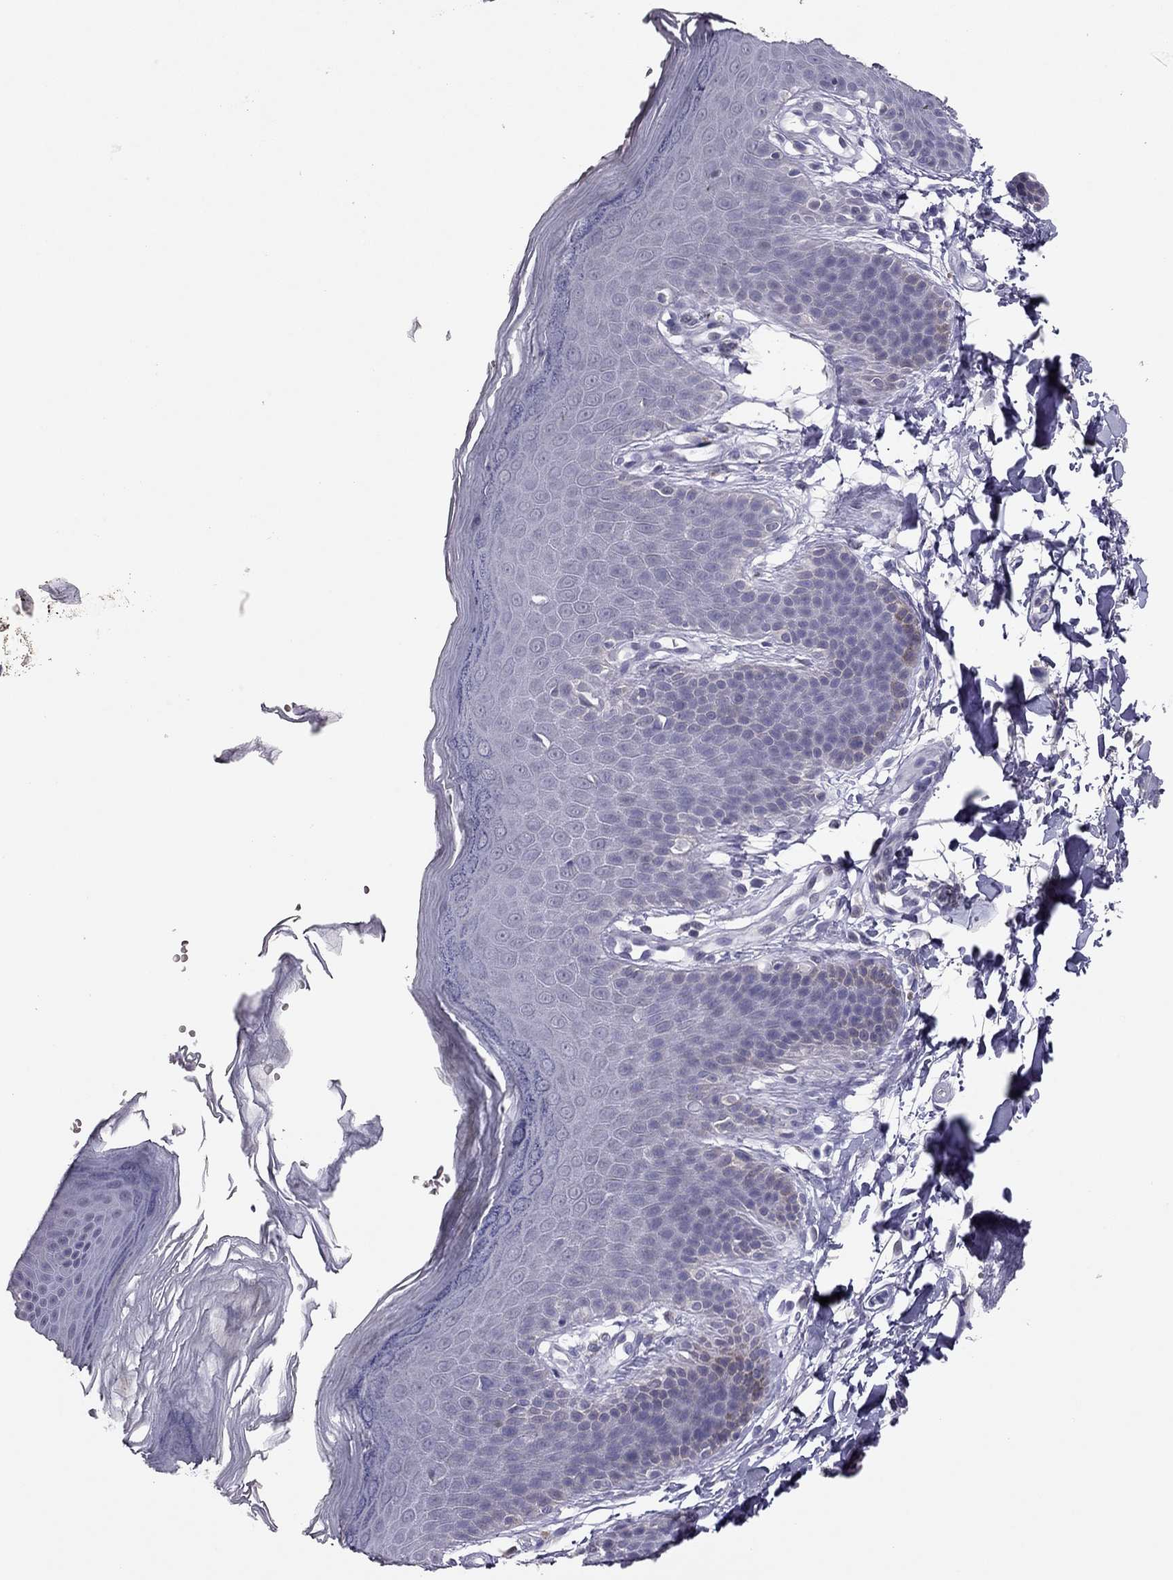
{"staining": {"intensity": "negative", "quantity": "none", "location": "none"}, "tissue": "skin", "cell_type": "Epidermal cells", "image_type": "normal", "snomed": [{"axis": "morphology", "description": "Normal tissue, NOS"}, {"axis": "topography", "description": "Anal"}], "caption": "DAB (3,3'-diaminobenzidine) immunohistochemical staining of benign human skin reveals no significant expression in epidermal cells. Nuclei are stained in blue.", "gene": "ADORA2A", "patient": {"sex": "male", "age": 53}}